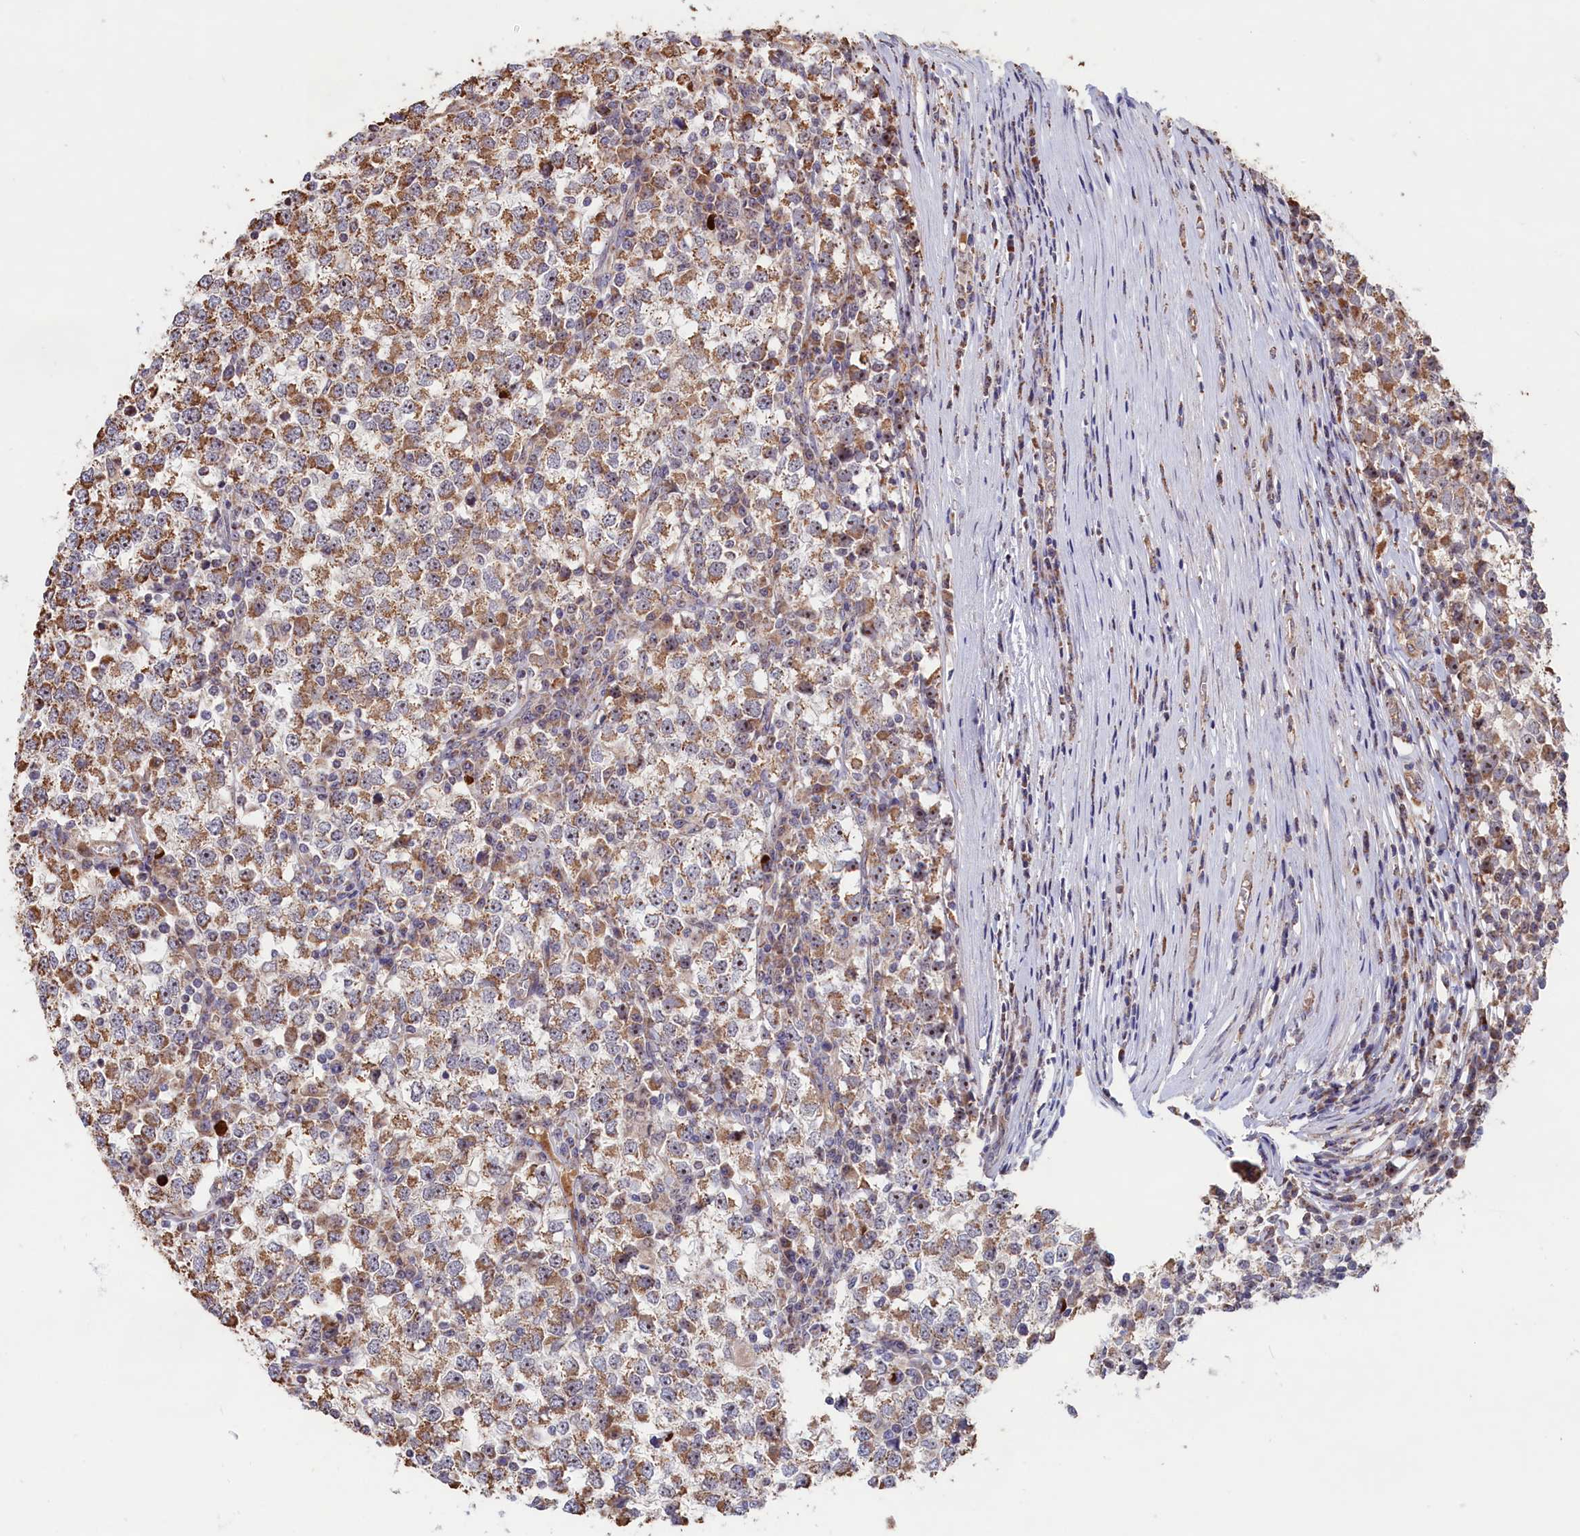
{"staining": {"intensity": "moderate", "quantity": "25%-75%", "location": "cytoplasmic/membranous"}, "tissue": "testis cancer", "cell_type": "Tumor cells", "image_type": "cancer", "snomed": [{"axis": "morphology", "description": "Seminoma, NOS"}, {"axis": "topography", "description": "Testis"}], "caption": "Protein staining of testis cancer (seminoma) tissue reveals moderate cytoplasmic/membranous expression in about 25%-75% of tumor cells. (IHC, brightfield microscopy, high magnification).", "gene": "ZNF816", "patient": {"sex": "male", "age": 65}}